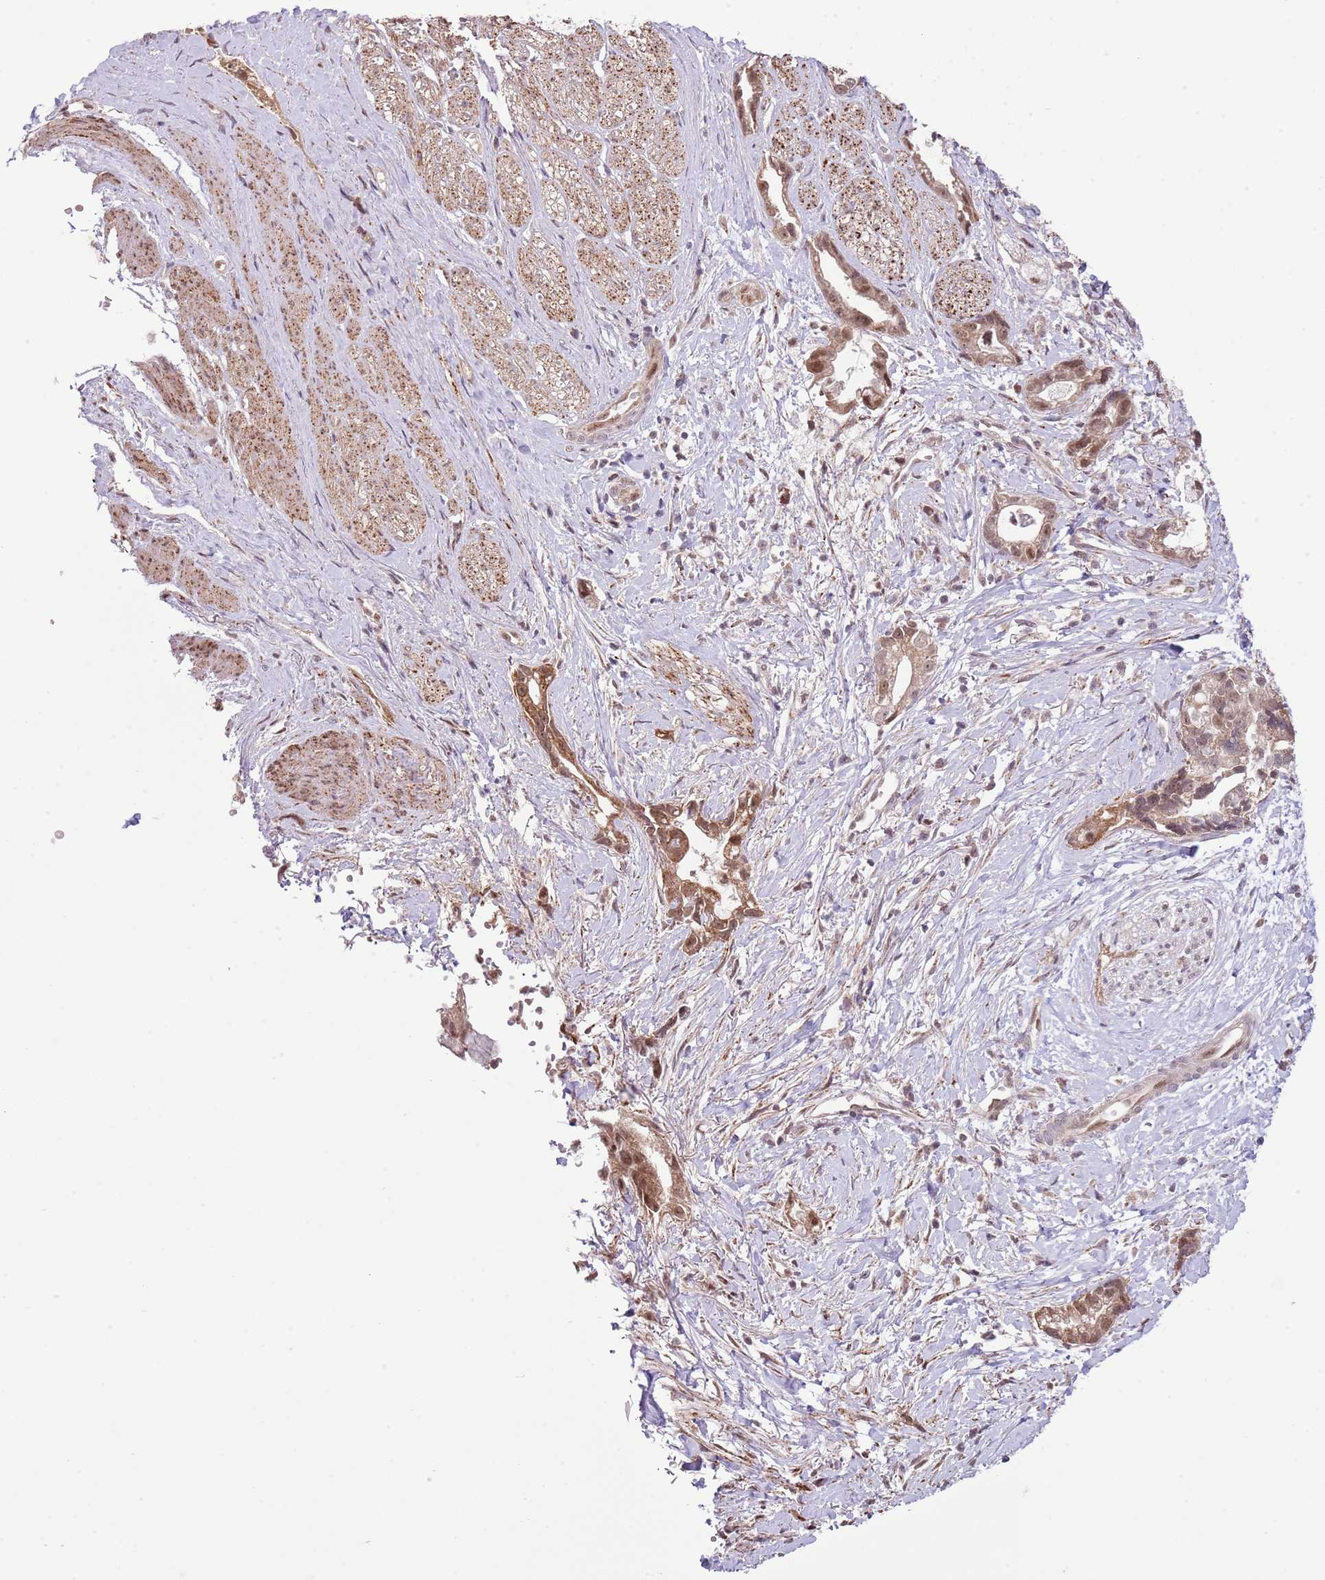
{"staining": {"intensity": "moderate", "quantity": ">75%", "location": "cytoplasmic/membranous,nuclear"}, "tissue": "stomach cancer", "cell_type": "Tumor cells", "image_type": "cancer", "snomed": [{"axis": "morphology", "description": "Adenocarcinoma, NOS"}, {"axis": "topography", "description": "Stomach"}], "caption": "Stomach cancer stained for a protein demonstrates moderate cytoplasmic/membranous and nuclear positivity in tumor cells.", "gene": "CHD1", "patient": {"sex": "male", "age": 55}}